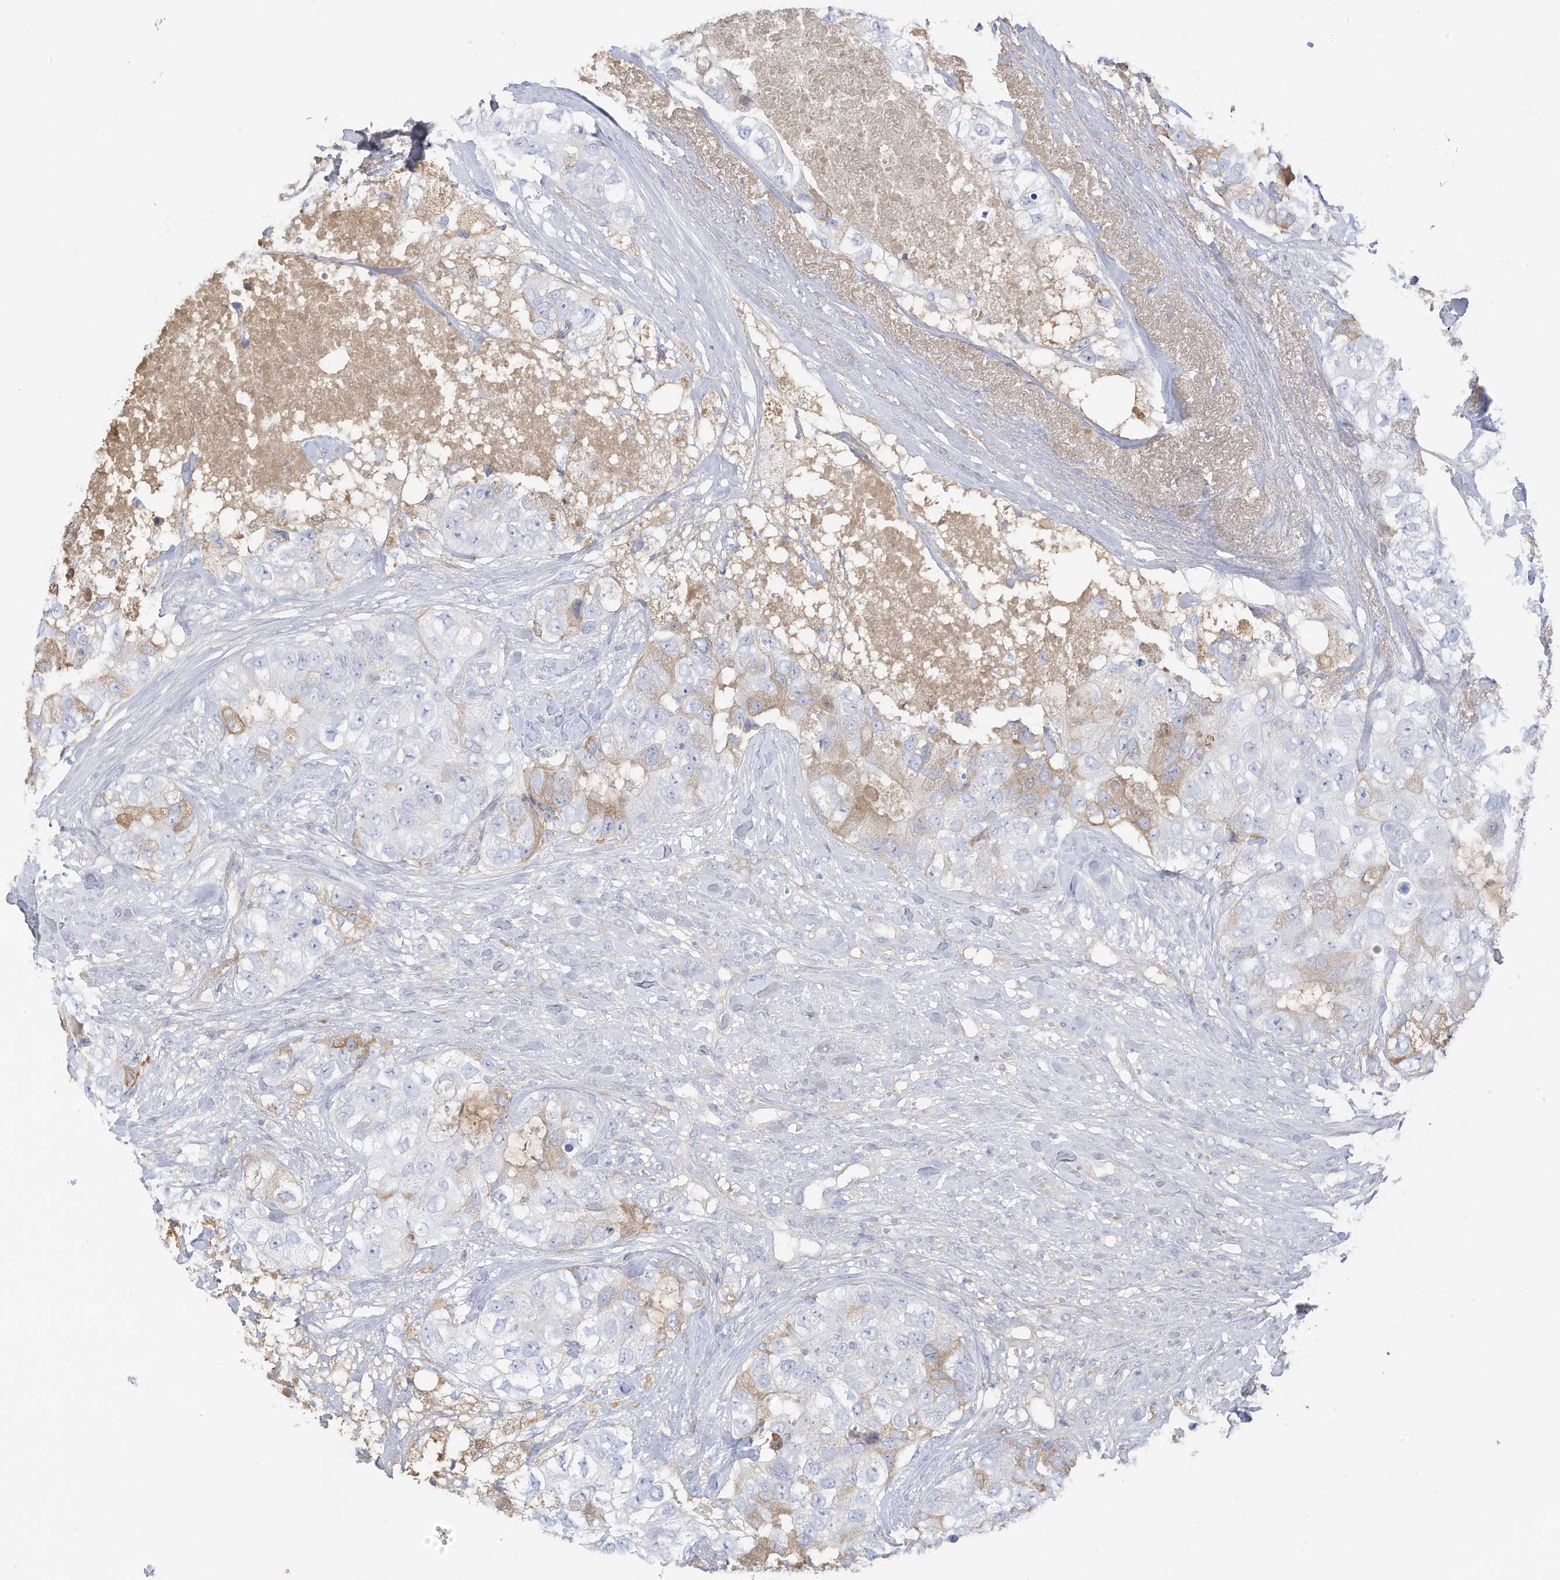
{"staining": {"intensity": "moderate", "quantity": "<25%", "location": "cytoplasmic/membranous"}, "tissue": "breast cancer", "cell_type": "Tumor cells", "image_type": "cancer", "snomed": [{"axis": "morphology", "description": "Duct carcinoma"}, {"axis": "topography", "description": "Breast"}], "caption": "This histopathology image displays immunohistochemistry staining of breast cancer (intraductal carcinoma), with low moderate cytoplasmic/membranous expression in approximately <25% of tumor cells.", "gene": "HSD17B13", "patient": {"sex": "female", "age": 62}}